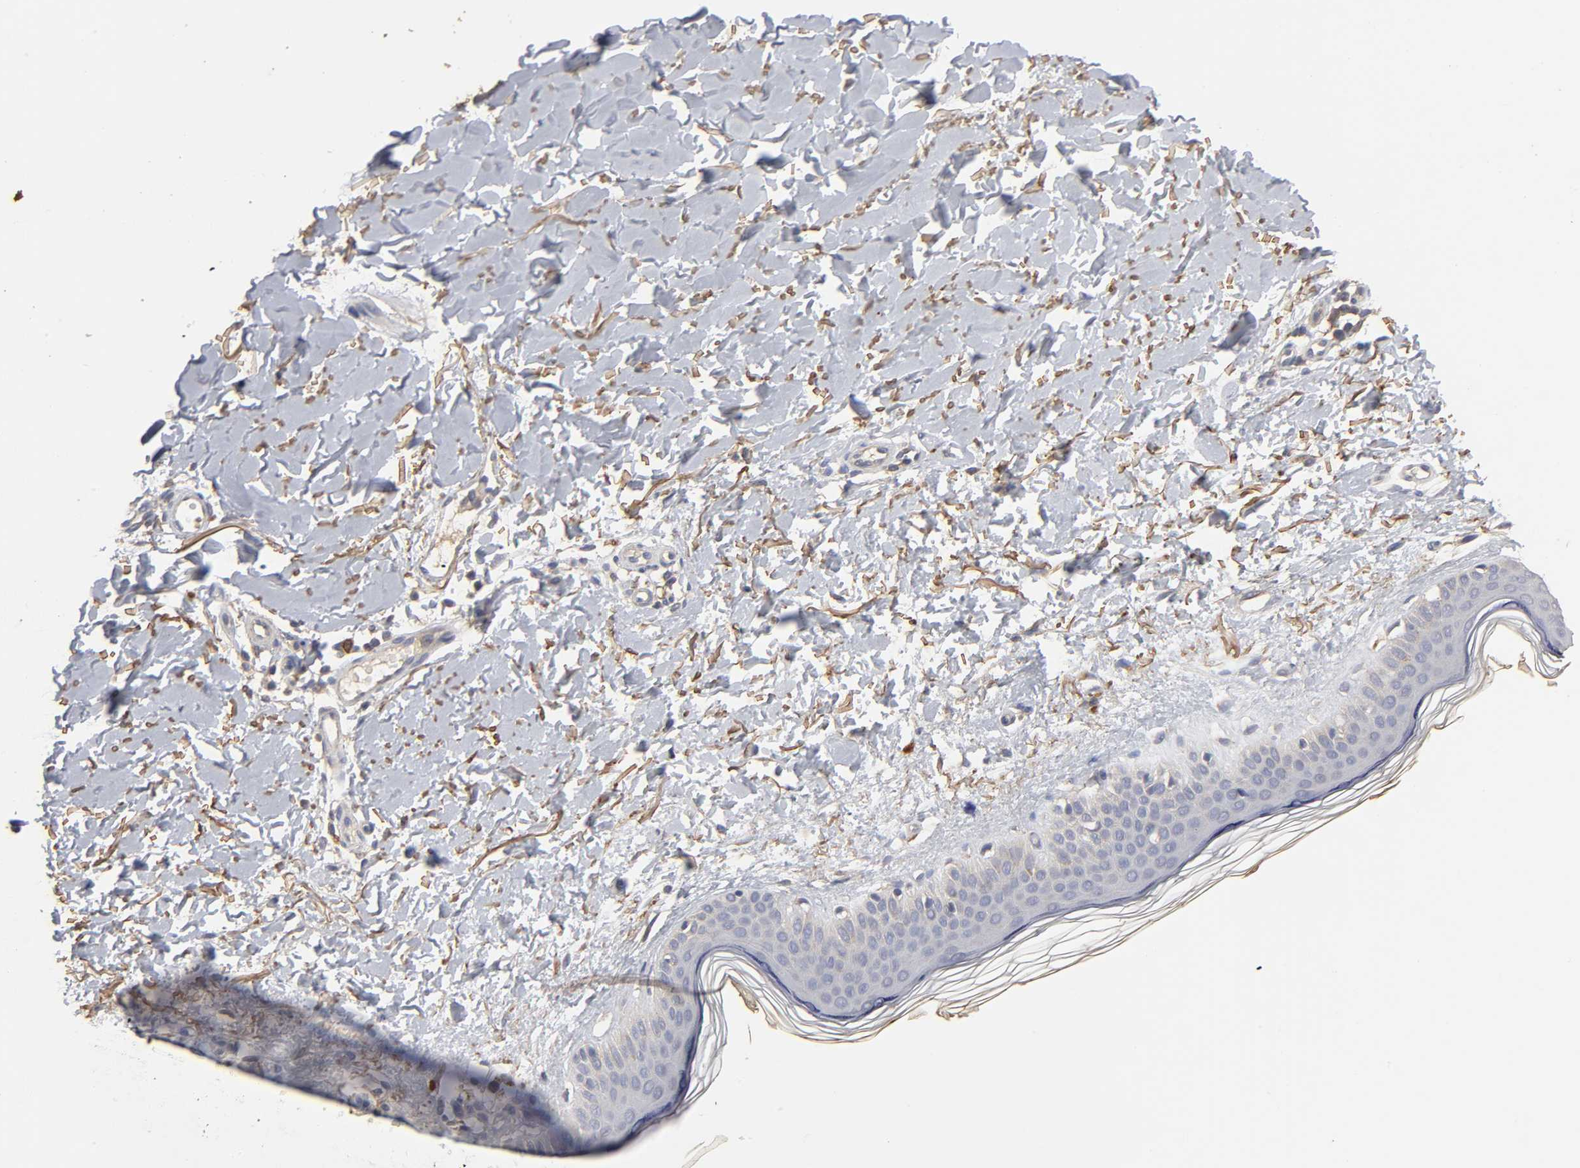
{"staining": {"intensity": "weak", "quantity": ">75%", "location": "cytoplasmic/membranous"}, "tissue": "skin", "cell_type": "Fibroblasts", "image_type": "normal", "snomed": [{"axis": "morphology", "description": "Normal tissue, NOS"}, {"axis": "topography", "description": "Skin"}], "caption": "DAB immunohistochemical staining of normal human skin shows weak cytoplasmic/membranous protein positivity in about >75% of fibroblasts. (Brightfield microscopy of DAB IHC at high magnification).", "gene": "EIF4G2", "patient": {"sex": "female", "age": 56}}